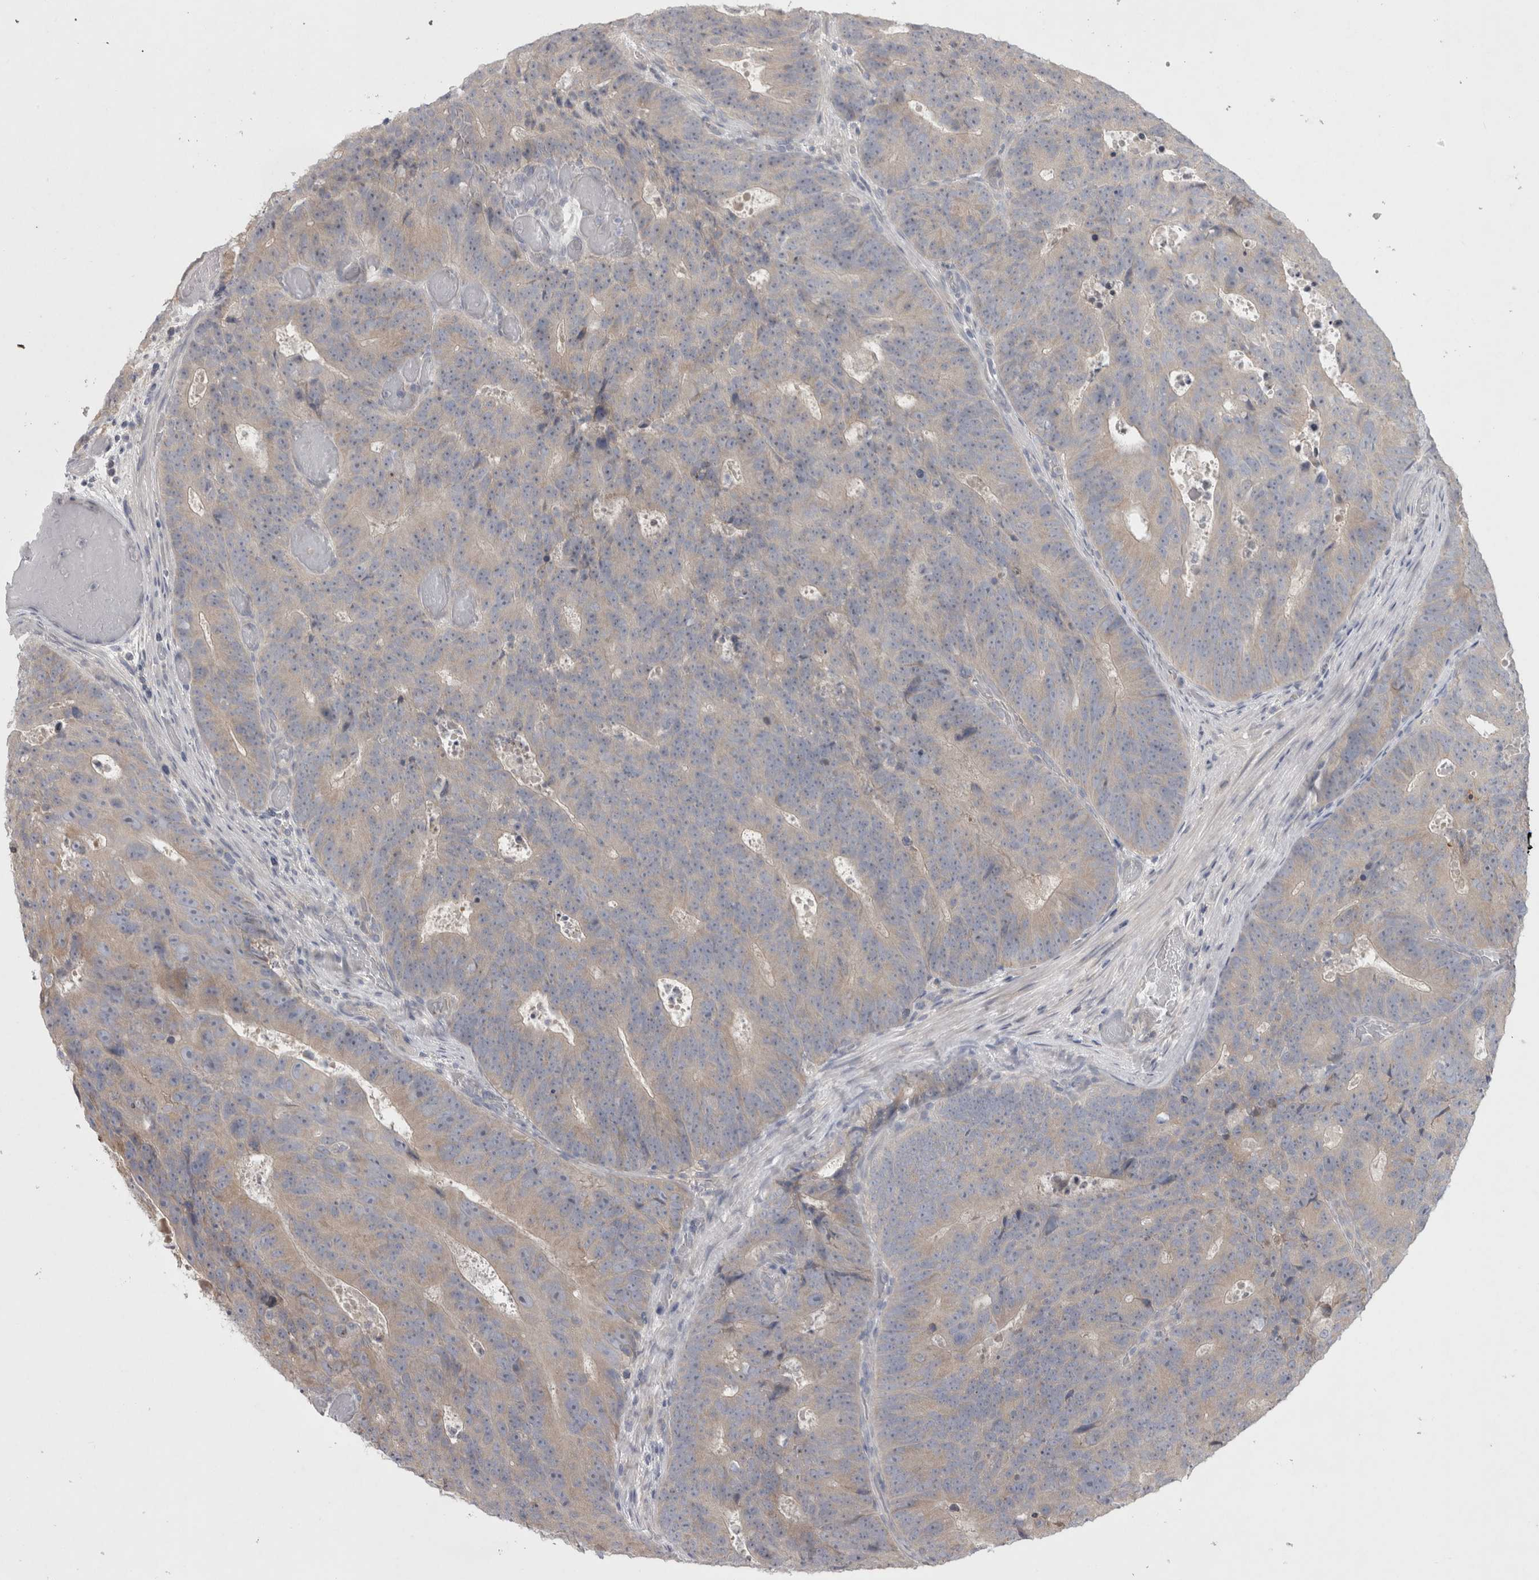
{"staining": {"intensity": "weak", "quantity": "<25%", "location": "cytoplasmic/membranous"}, "tissue": "colorectal cancer", "cell_type": "Tumor cells", "image_type": "cancer", "snomed": [{"axis": "morphology", "description": "Adenocarcinoma, NOS"}, {"axis": "topography", "description": "Colon"}], "caption": "A micrograph of adenocarcinoma (colorectal) stained for a protein displays no brown staining in tumor cells.", "gene": "LRRC40", "patient": {"sex": "male", "age": 87}}